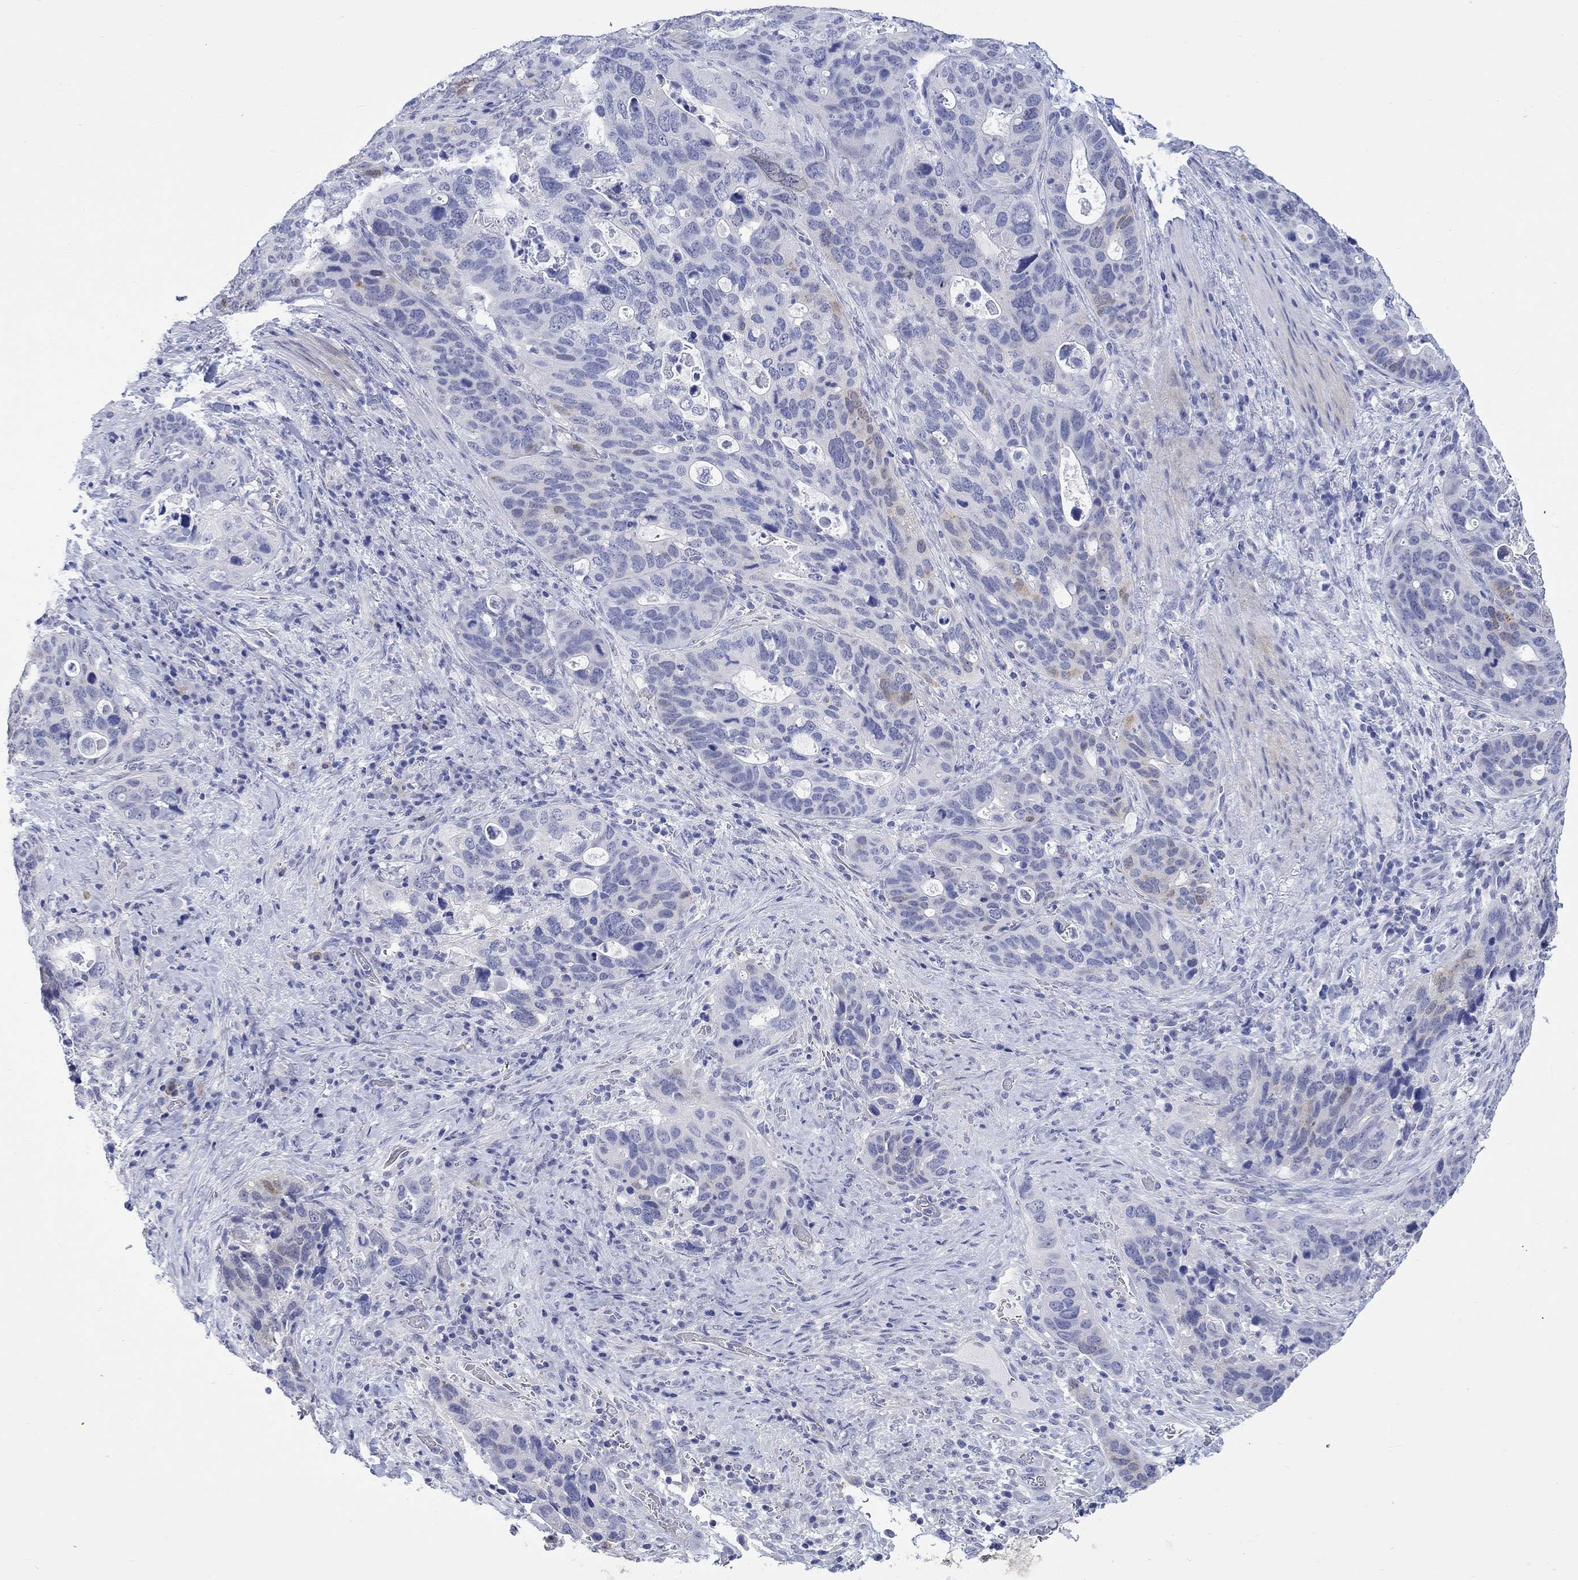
{"staining": {"intensity": "weak", "quantity": "<25%", "location": "cytoplasmic/membranous"}, "tissue": "stomach cancer", "cell_type": "Tumor cells", "image_type": "cancer", "snomed": [{"axis": "morphology", "description": "Adenocarcinoma, NOS"}, {"axis": "topography", "description": "Stomach"}], "caption": "The IHC photomicrograph has no significant positivity in tumor cells of stomach cancer (adenocarcinoma) tissue.", "gene": "MSI1", "patient": {"sex": "male", "age": 54}}